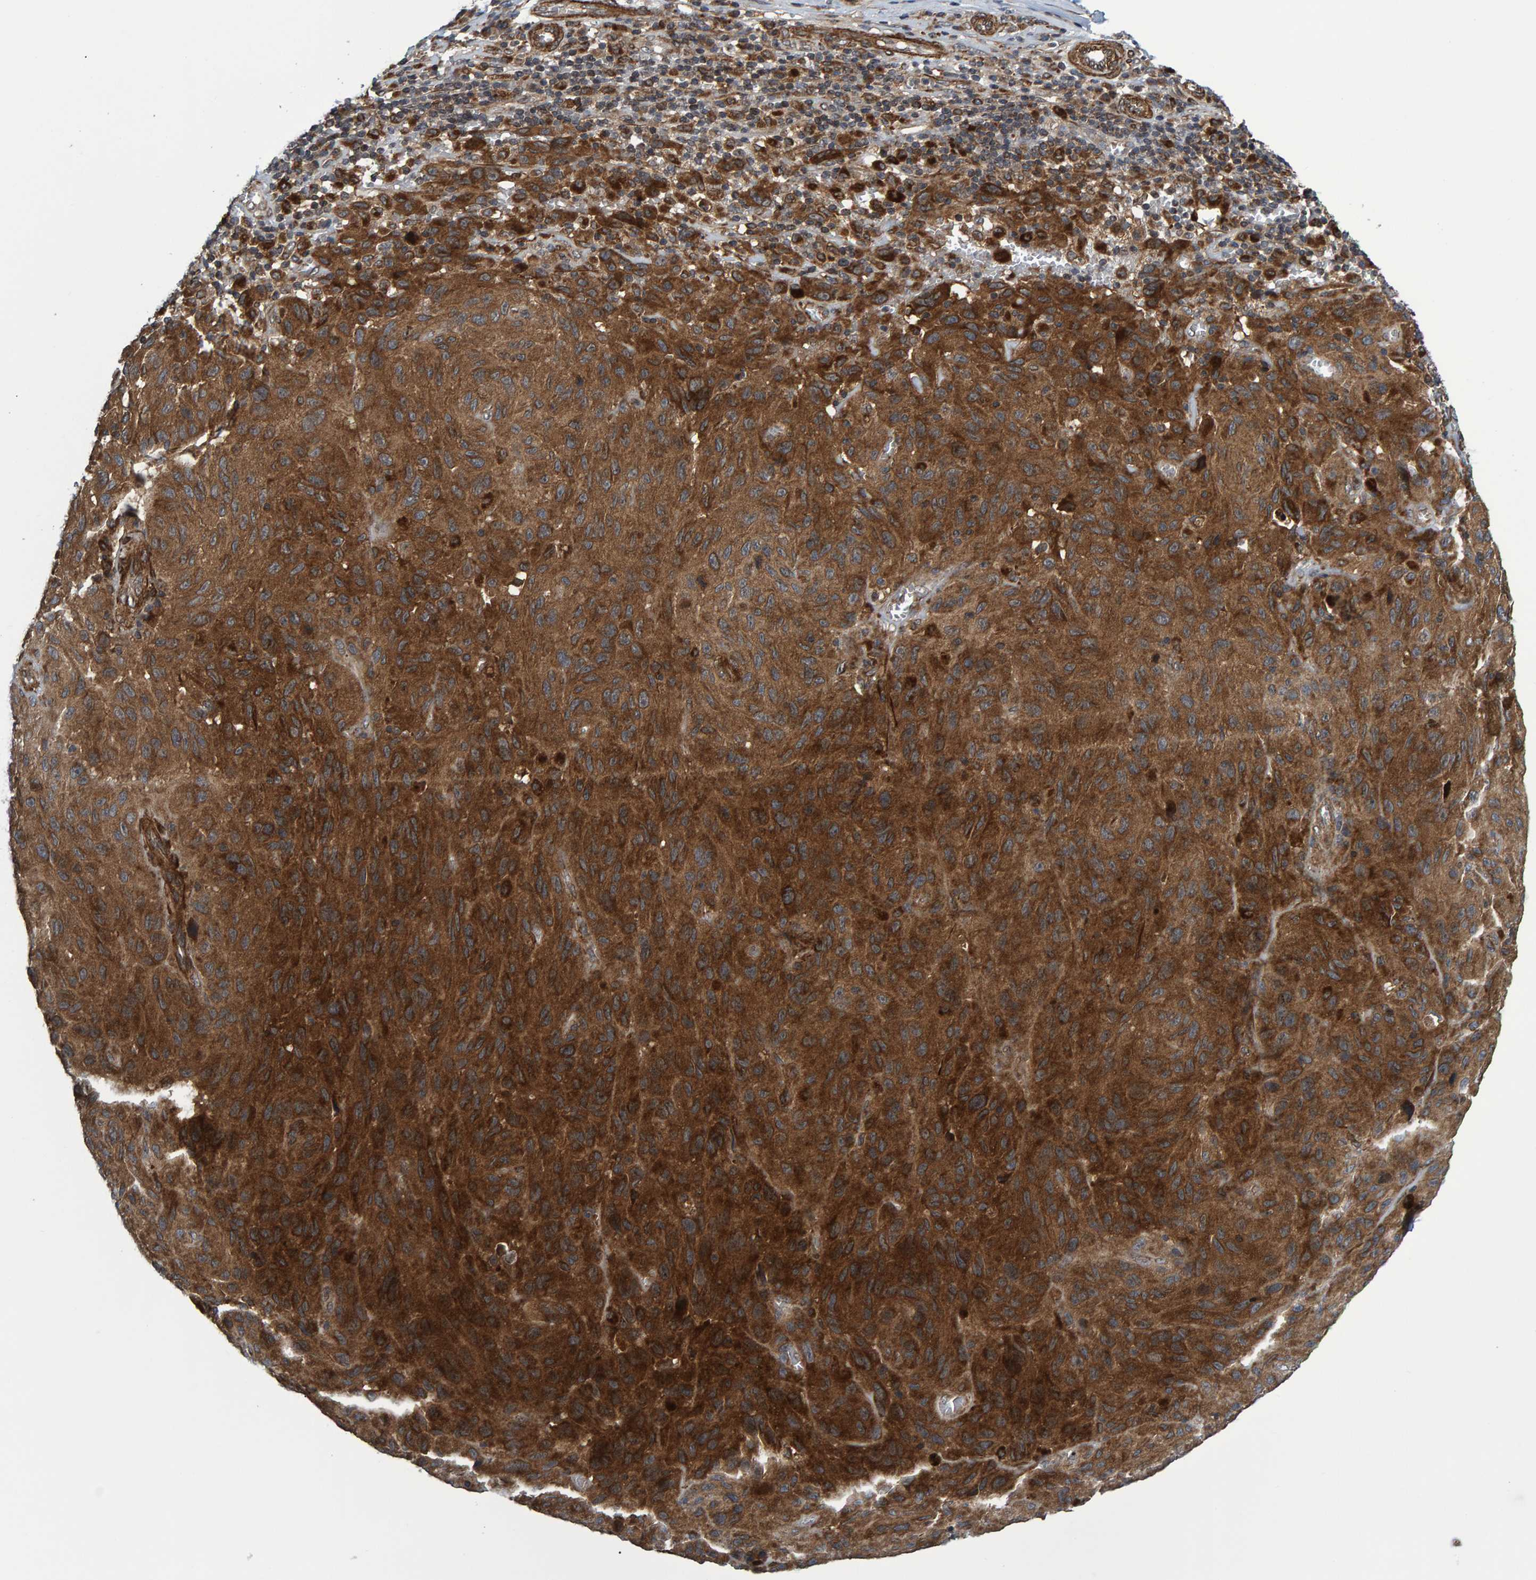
{"staining": {"intensity": "strong", "quantity": ">75%", "location": "cytoplasmic/membranous"}, "tissue": "melanoma", "cell_type": "Tumor cells", "image_type": "cancer", "snomed": [{"axis": "morphology", "description": "Malignant melanoma, NOS"}, {"axis": "topography", "description": "Skin"}], "caption": "Malignant melanoma stained with a brown dye reveals strong cytoplasmic/membranous positive staining in approximately >75% of tumor cells.", "gene": "ATP6V1H", "patient": {"sex": "male", "age": 66}}